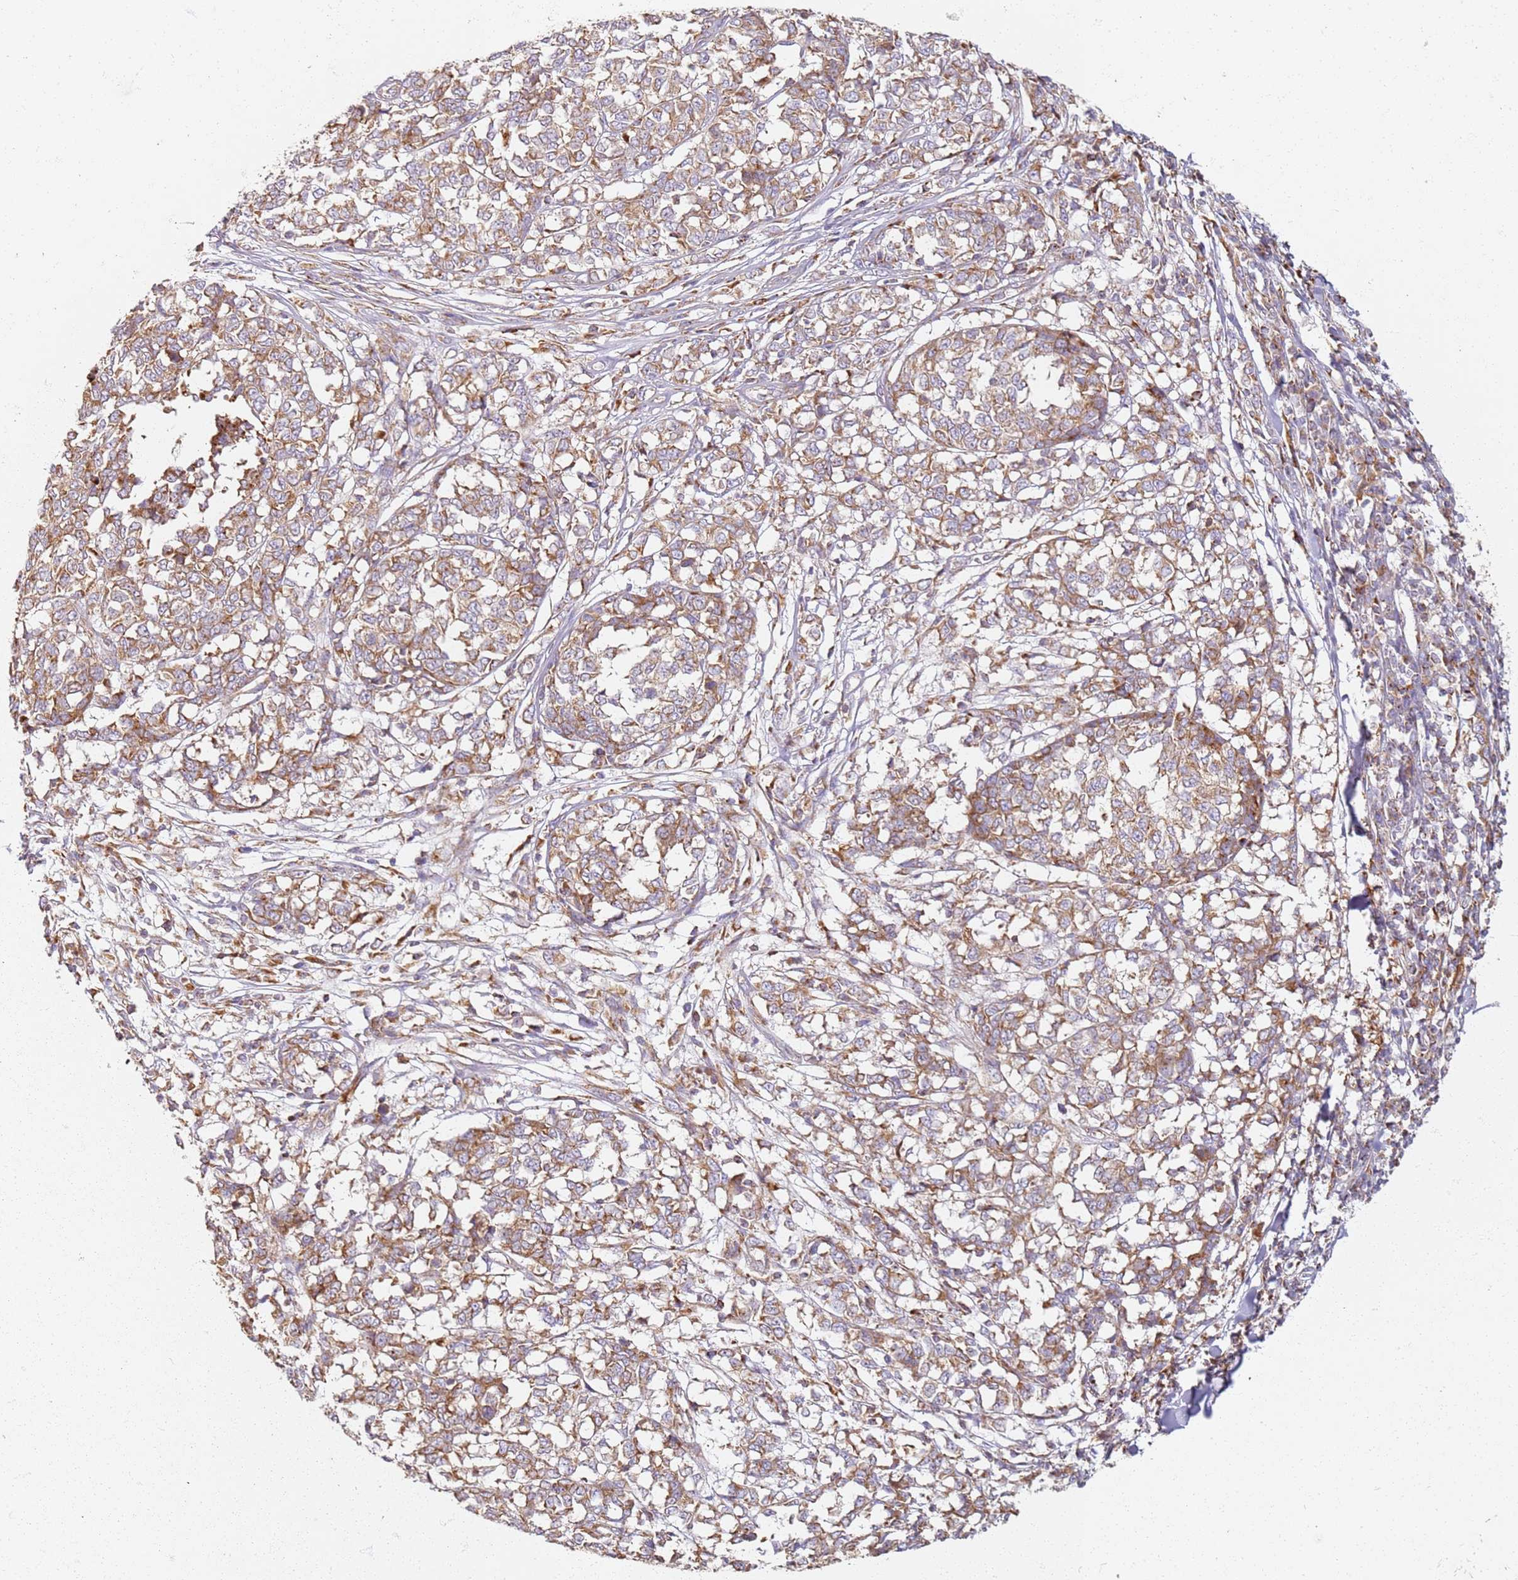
{"staining": {"intensity": "moderate", "quantity": ">75%", "location": "cytoplasmic/membranous"}, "tissue": "melanoma", "cell_type": "Tumor cells", "image_type": "cancer", "snomed": [{"axis": "morphology", "description": "Malignant melanoma, NOS"}, {"axis": "topography", "description": "Skin"}], "caption": "Protein staining by immunohistochemistry shows moderate cytoplasmic/membranous staining in approximately >75% of tumor cells in malignant melanoma. The staining is performed using DAB (3,3'-diaminobenzidine) brown chromogen to label protein expression. The nuclei are counter-stained blue using hematoxylin.", "gene": "PROKR2", "patient": {"sex": "female", "age": 72}}